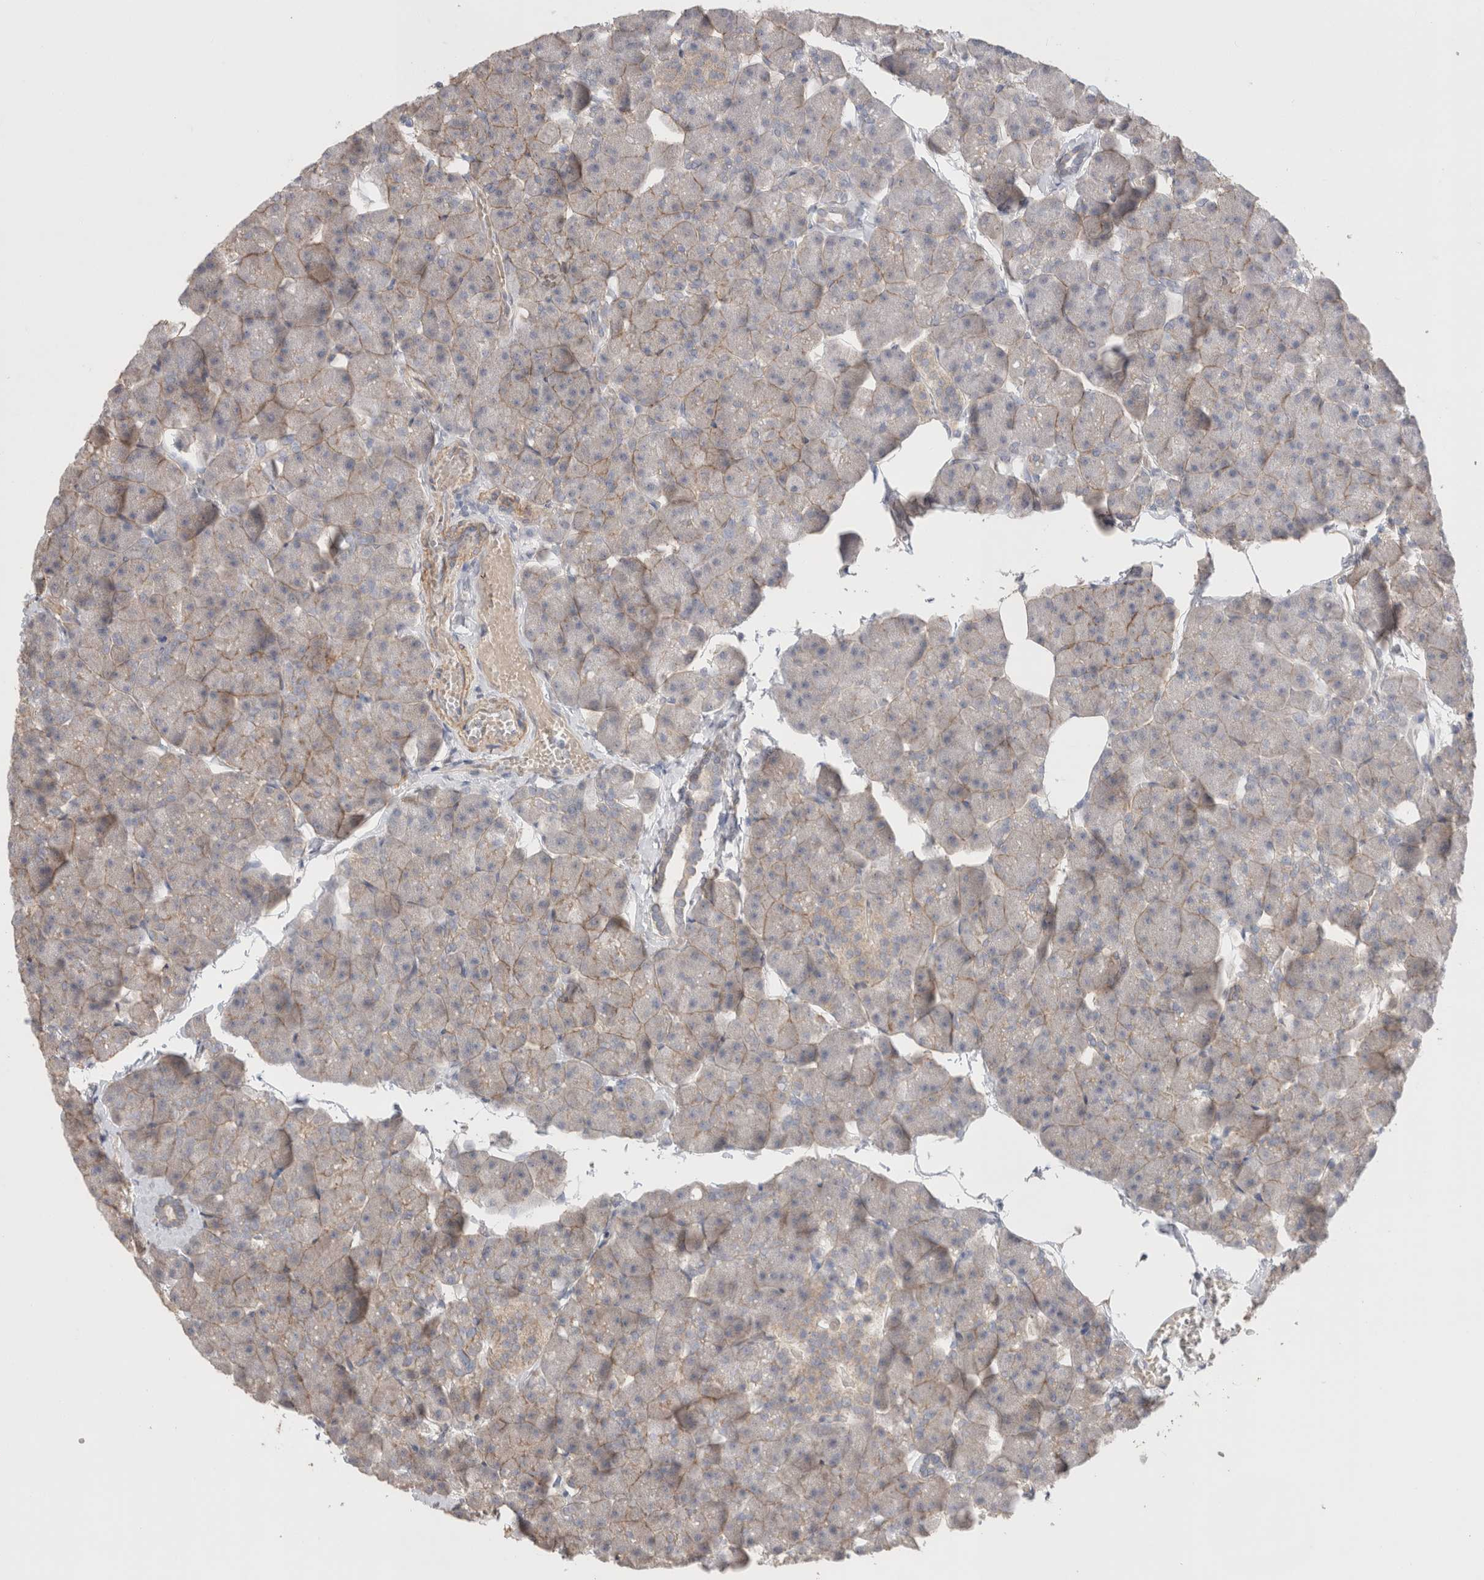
{"staining": {"intensity": "moderate", "quantity": "<25%", "location": "cytoplasmic/membranous"}, "tissue": "pancreas", "cell_type": "Exocrine glandular cells", "image_type": "normal", "snomed": [{"axis": "morphology", "description": "Normal tissue, NOS"}, {"axis": "topography", "description": "Pancreas"}], "caption": "The histopathology image reveals staining of benign pancreas, revealing moderate cytoplasmic/membranous protein expression (brown color) within exocrine glandular cells.", "gene": "DMD", "patient": {"sex": "male", "age": 35}}